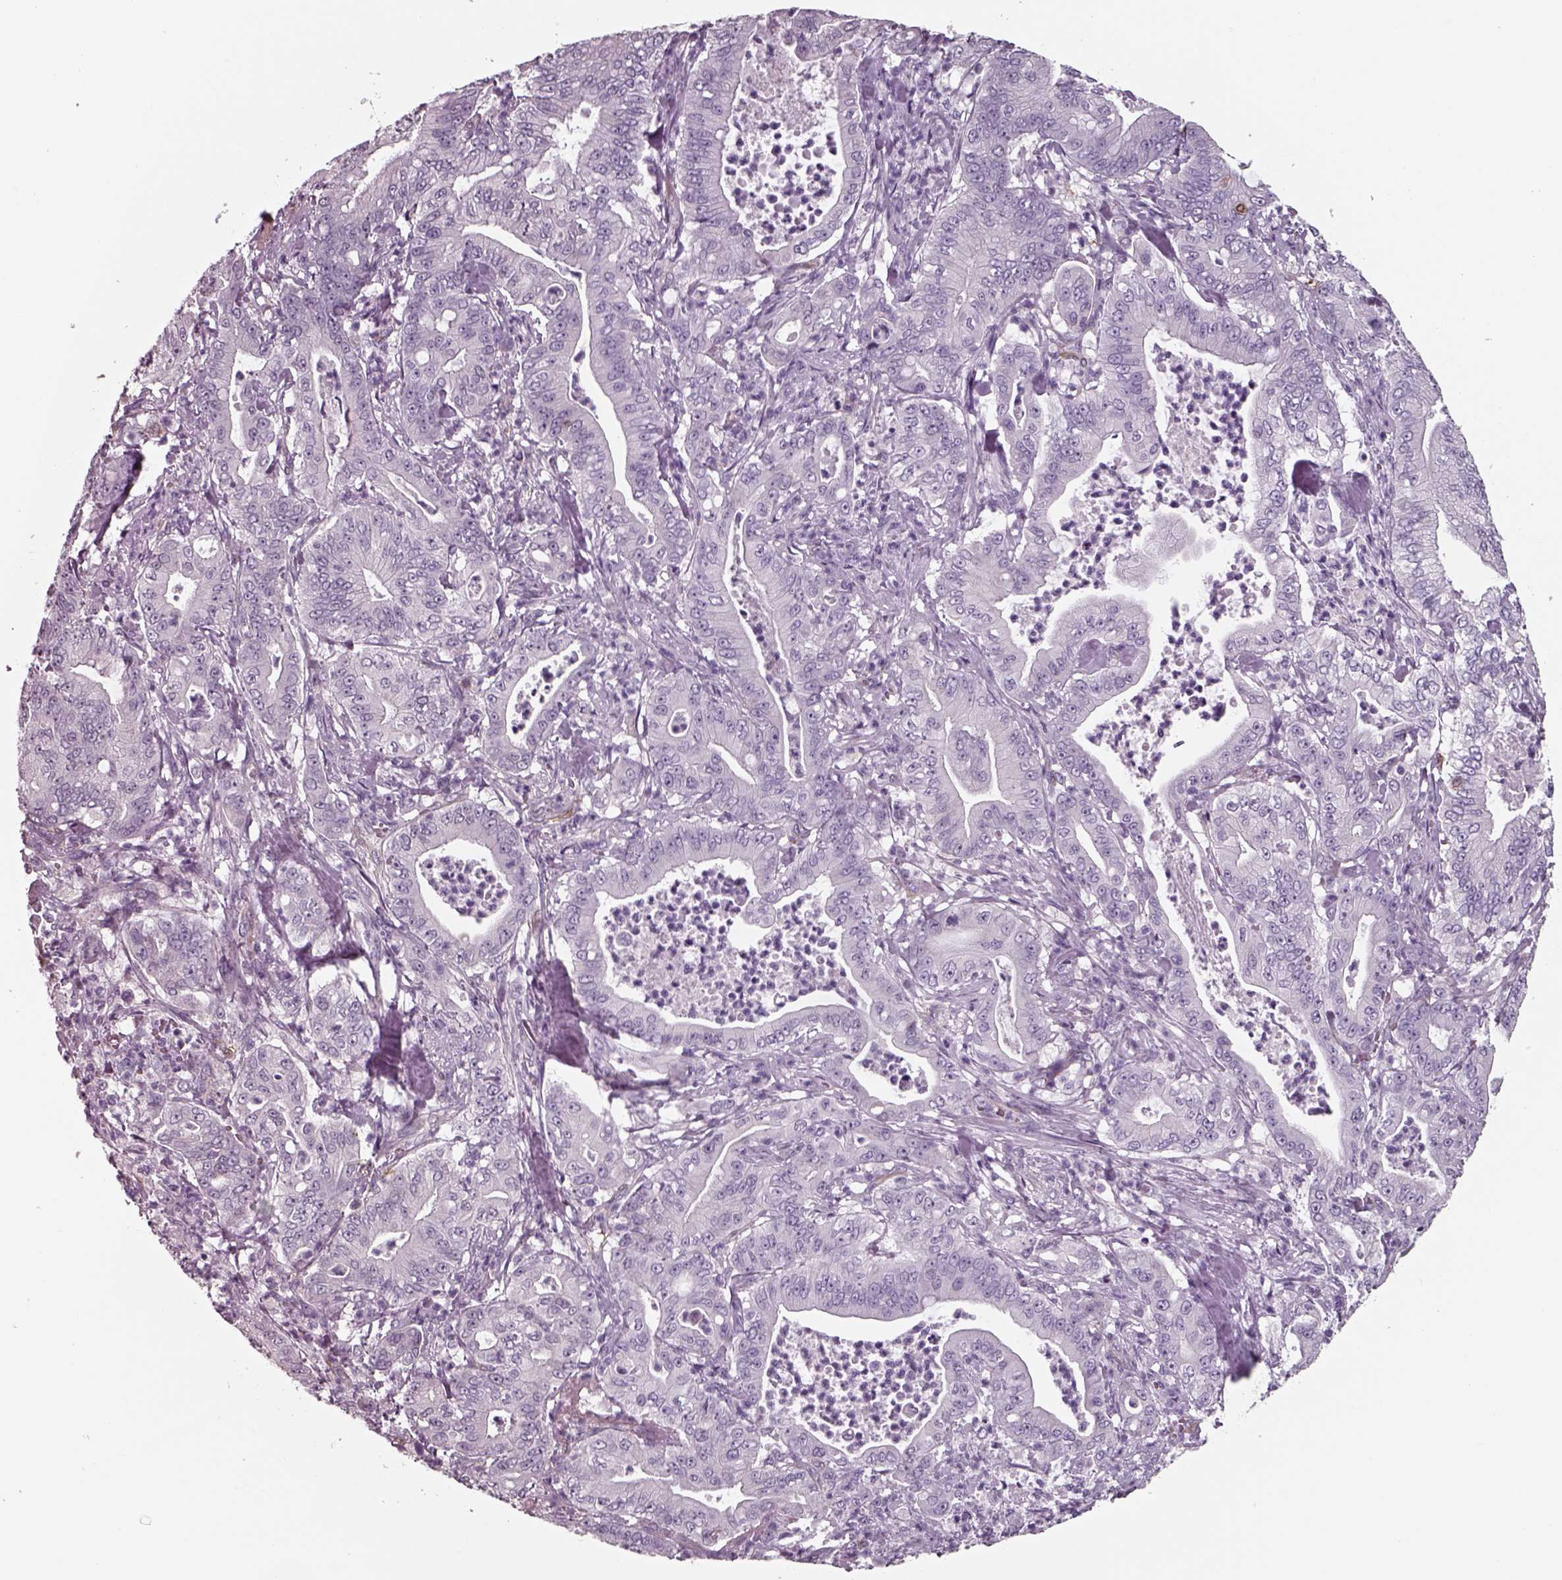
{"staining": {"intensity": "negative", "quantity": "none", "location": "none"}, "tissue": "pancreatic cancer", "cell_type": "Tumor cells", "image_type": "cancer", "snomed": [{"axis": "morphology", "description": "Adenocarcinoma, NOS"}, {"axis": "topography", "description": "Pancreas"}], "caption": "The photomicrograph reveals no staining of tumor cells in adenocarcinoma (pancreatic).", "gene": "ISYNA1", "patient": {"sex": "male", "age": 71}}